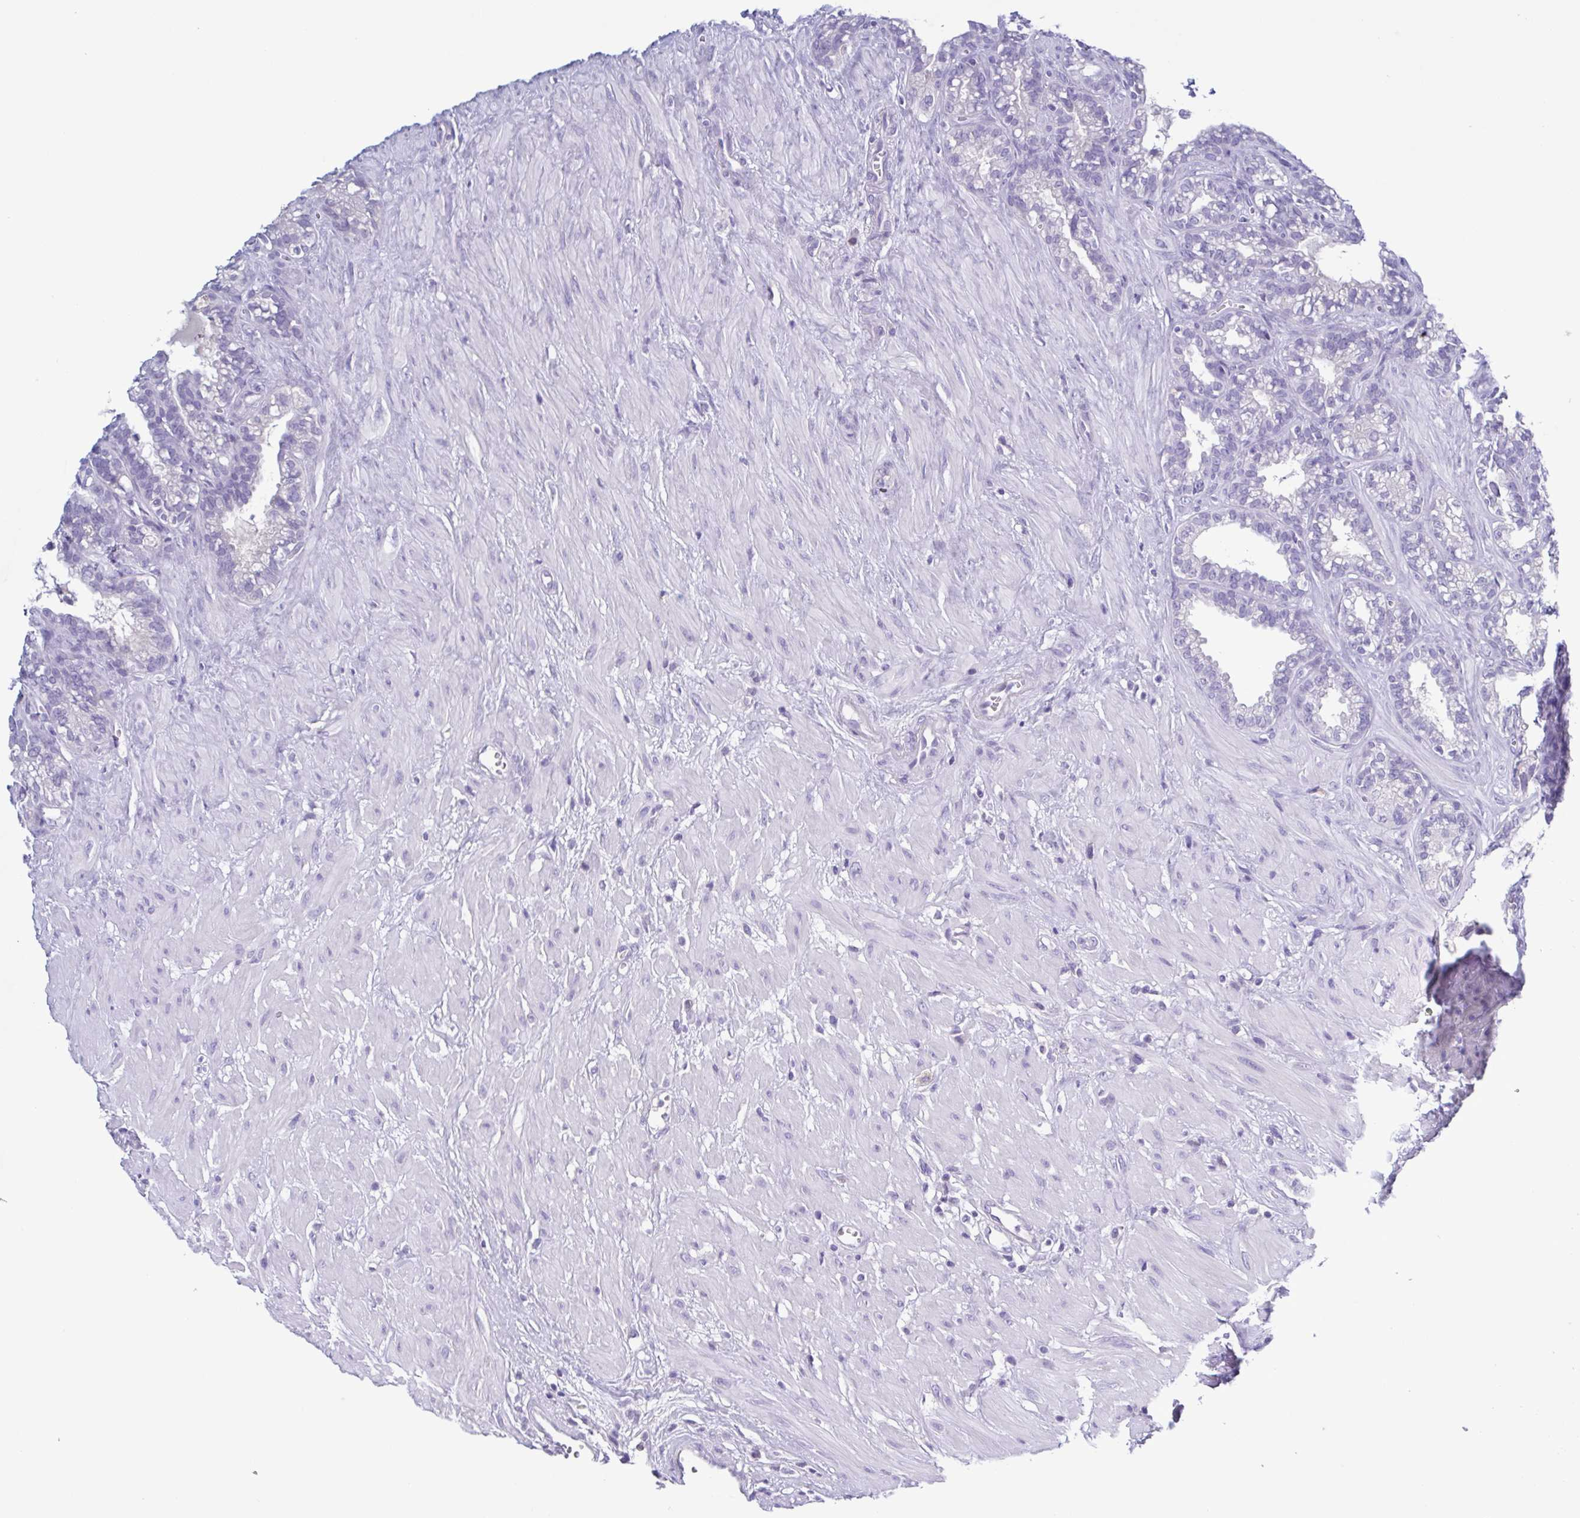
{"staining": {"intensity": "negative", "quantity": "none", "location": "none"}, "tissue": "seminal vesicle", "cell_type": "Glandular cells", "image_type": "normal", "snomed": [{"axis": "morphology", "description": "Normal tissue, NOS"}, {"axis": "topography", "description": "Seminal veicle"}], "caption": "A micrograph of seminal vesicle stained for a protein demonstrates no brown staining in glandular cells. (DAB (3,3'-diaminobenzidine) immunohistochemistry (IHC) visualized using brightfield microscopy, high magnification).", "gene": "INAFM1", "patient": {"sex": "male", "age": 76}}